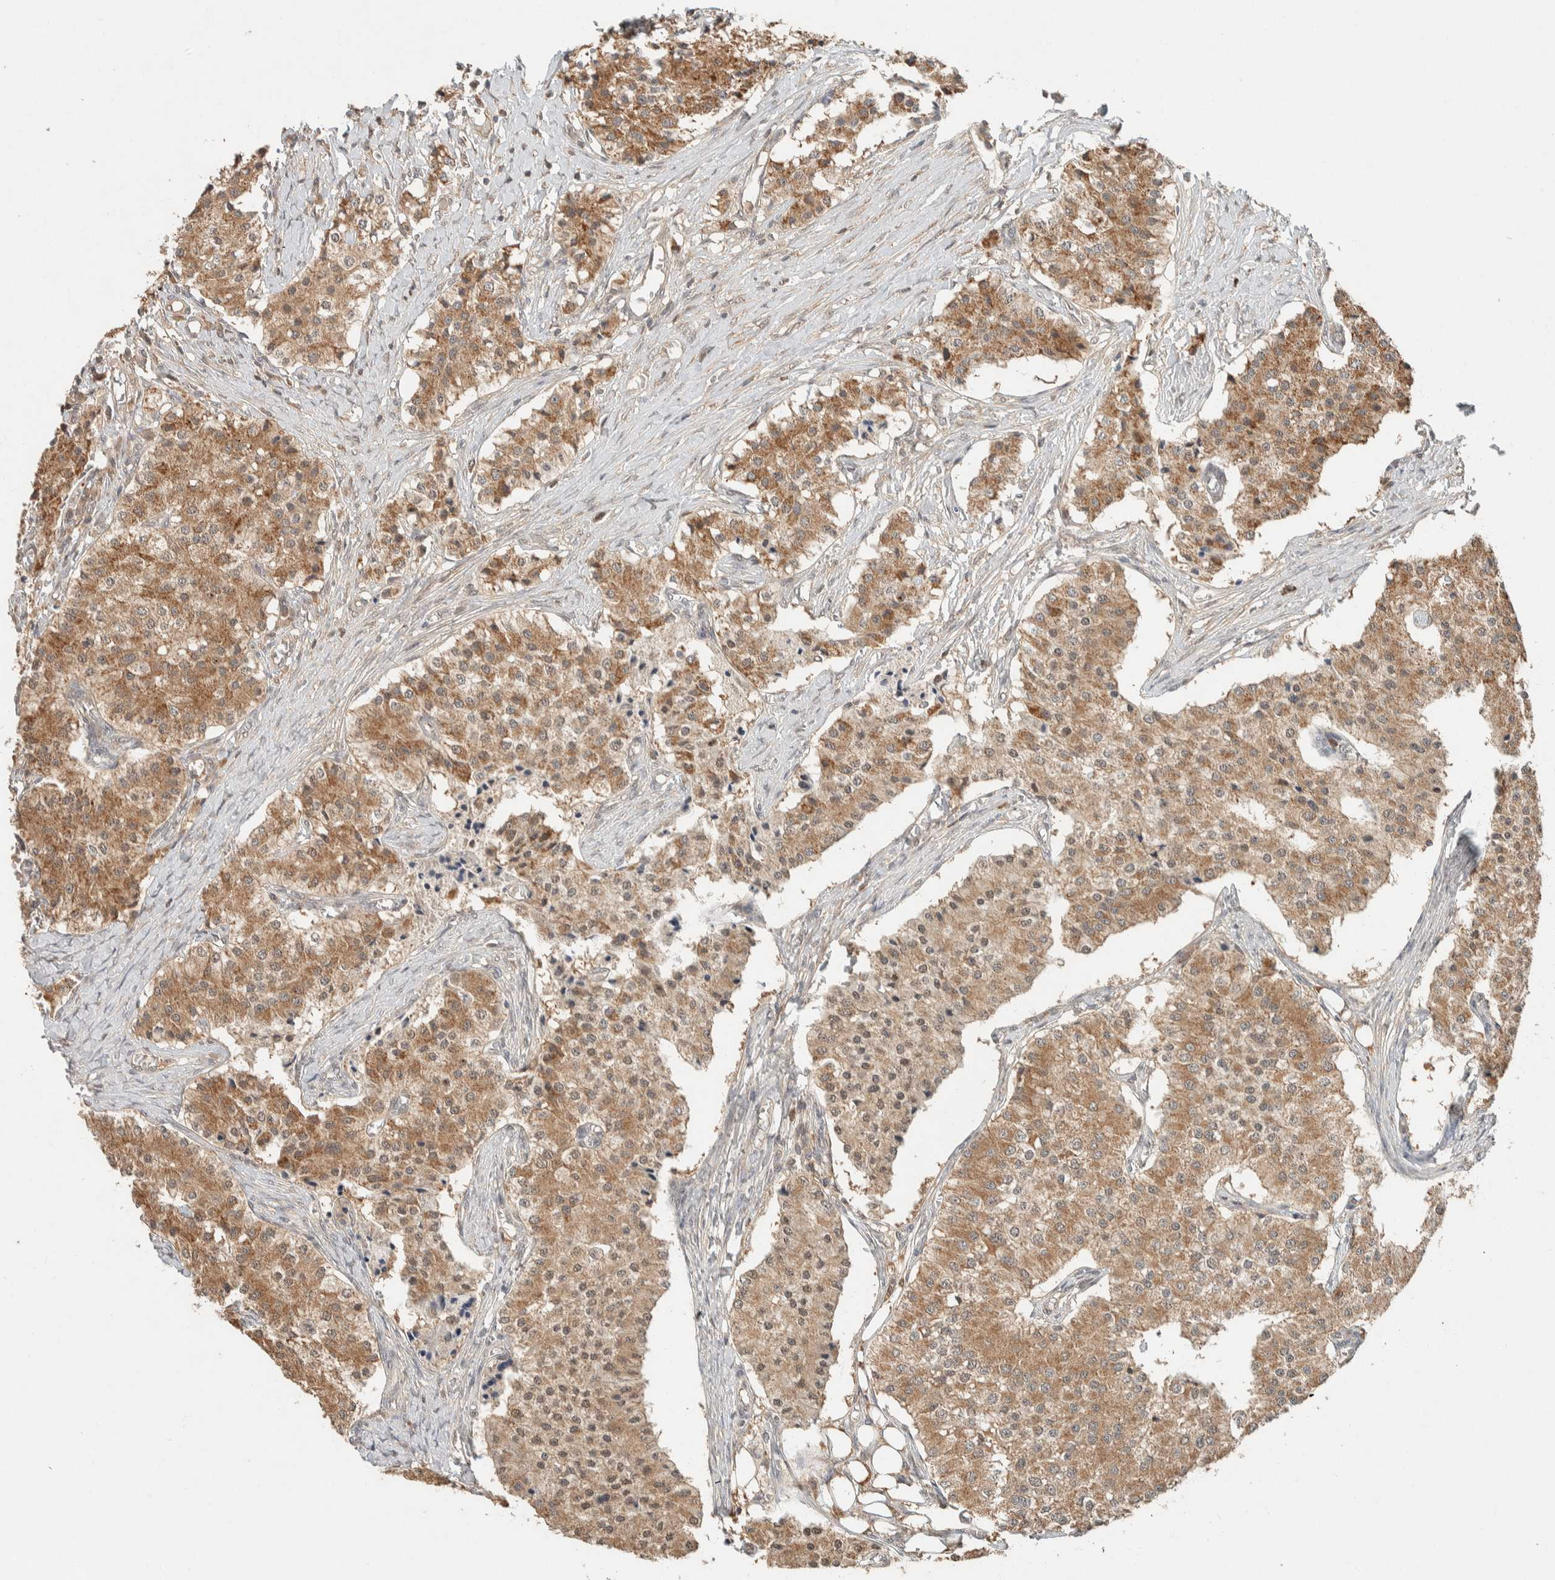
{"staining": {"intensity": "moderate", "quantity": ">75%", "location": "cytoplasmic/membranous"}, "tissue": "carcinoid", "cell_type": "Tumor cells", "image_type": "cancer", "snomed": [{"axis": "morphology", "description": "Carcinoid, malignant, NOS"}, {"axis": "topography", "description": "Colon"}], "caption": "Human carcinoid (malignant) stained with a protein marker displays moderate staining in tumor cells.", "gene": "ZNF567", "patient": {"sex": "female", "age": 52}}